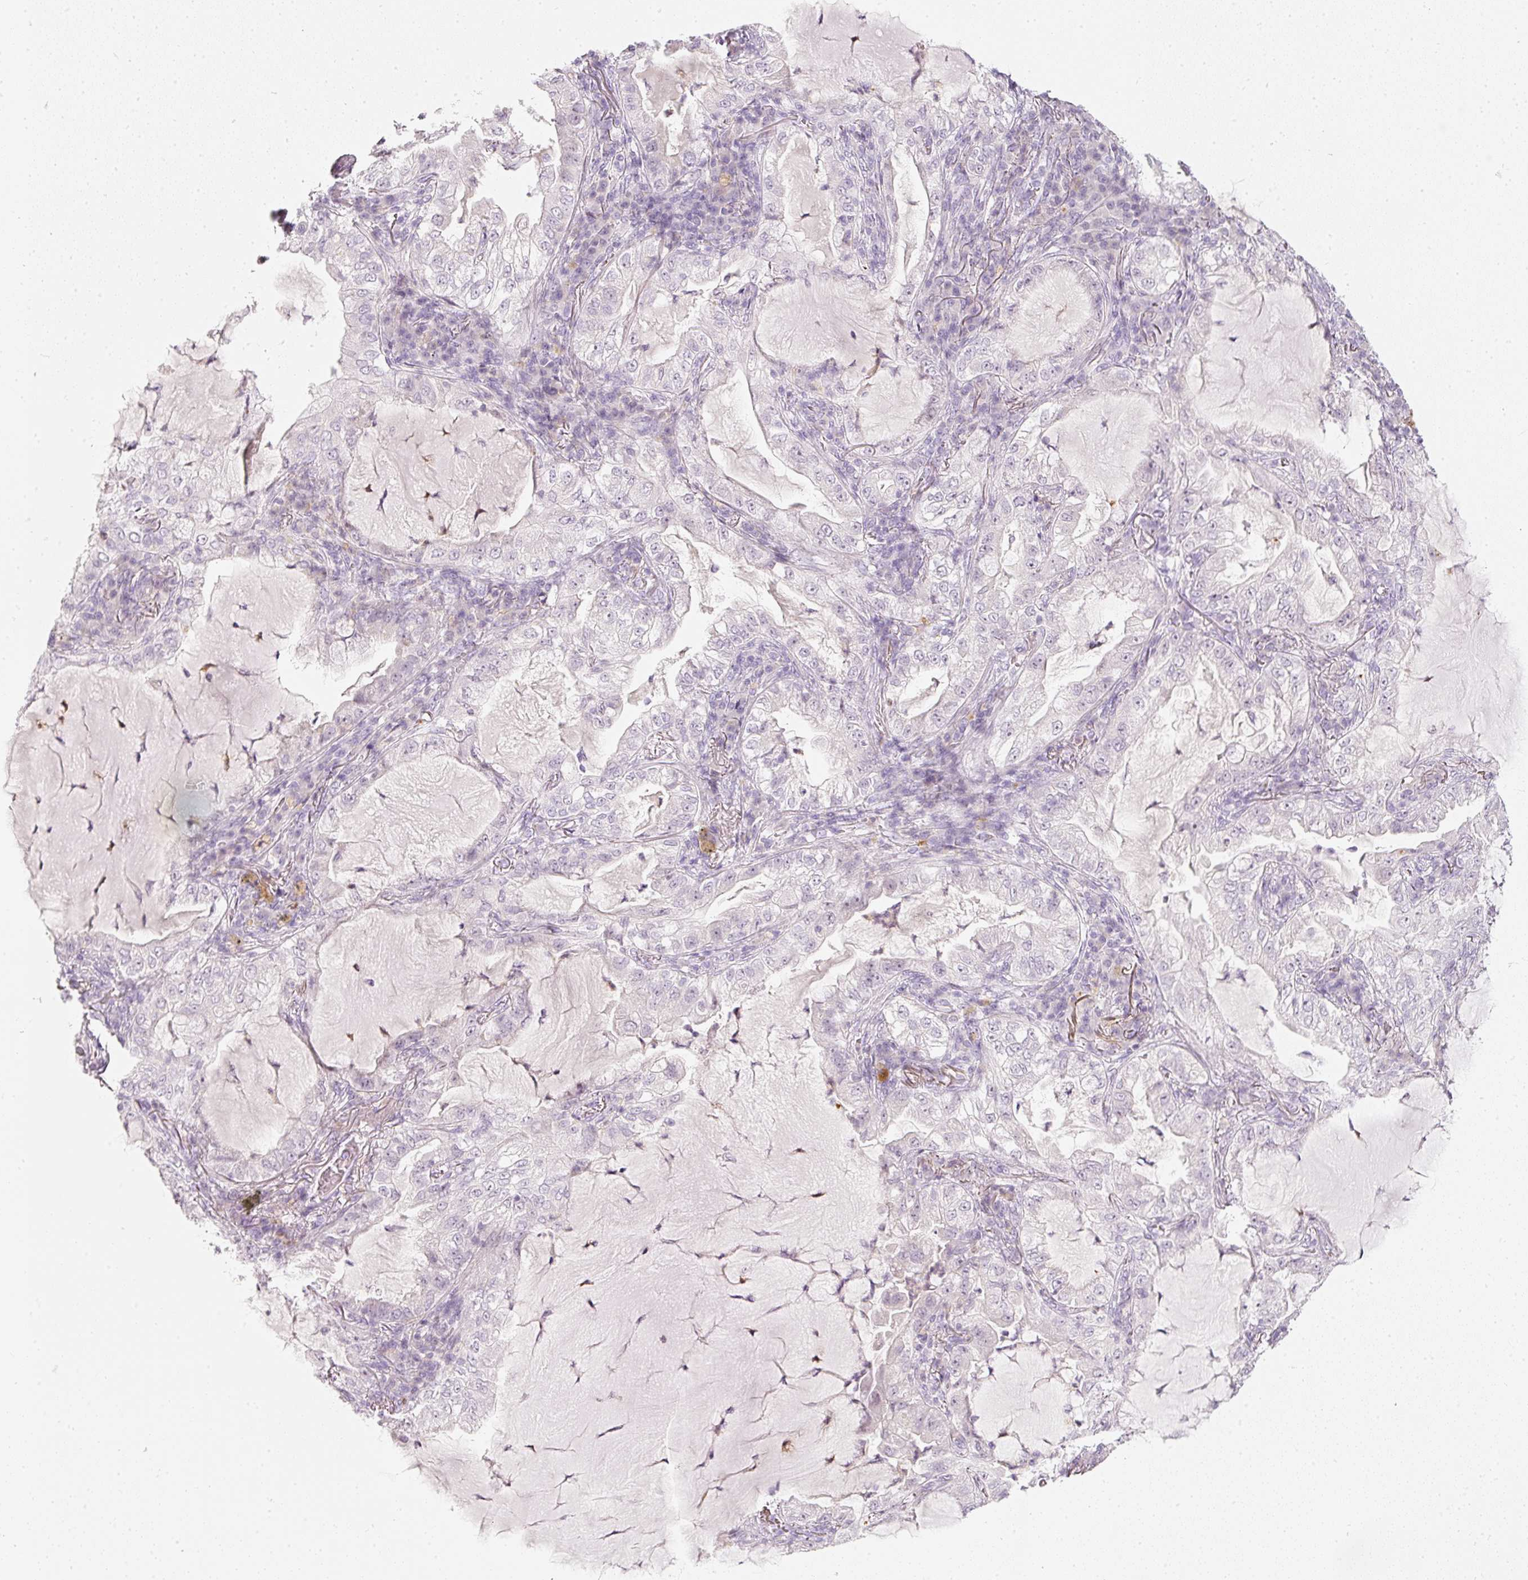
{"staining": {"intensity": "negative", "quantity": "none", "location": "none"}, "tissue": "lung cancer", "cell_type": "Tumor cells", "image_type": "cancer", "snomed": [{"axis": "morphology", "description": "Adenocarcinoma, NOS"}, {"axis": "topography", "description": "Lung"}], "caption": "High power microscopy histopathology image of an immunohistochemistry (IHC) photomicrograph of lung cancer, revealing no significant expression in tumor cells.", "gene": "LECT2", "patient": {"sex": "female", "age": 73}}